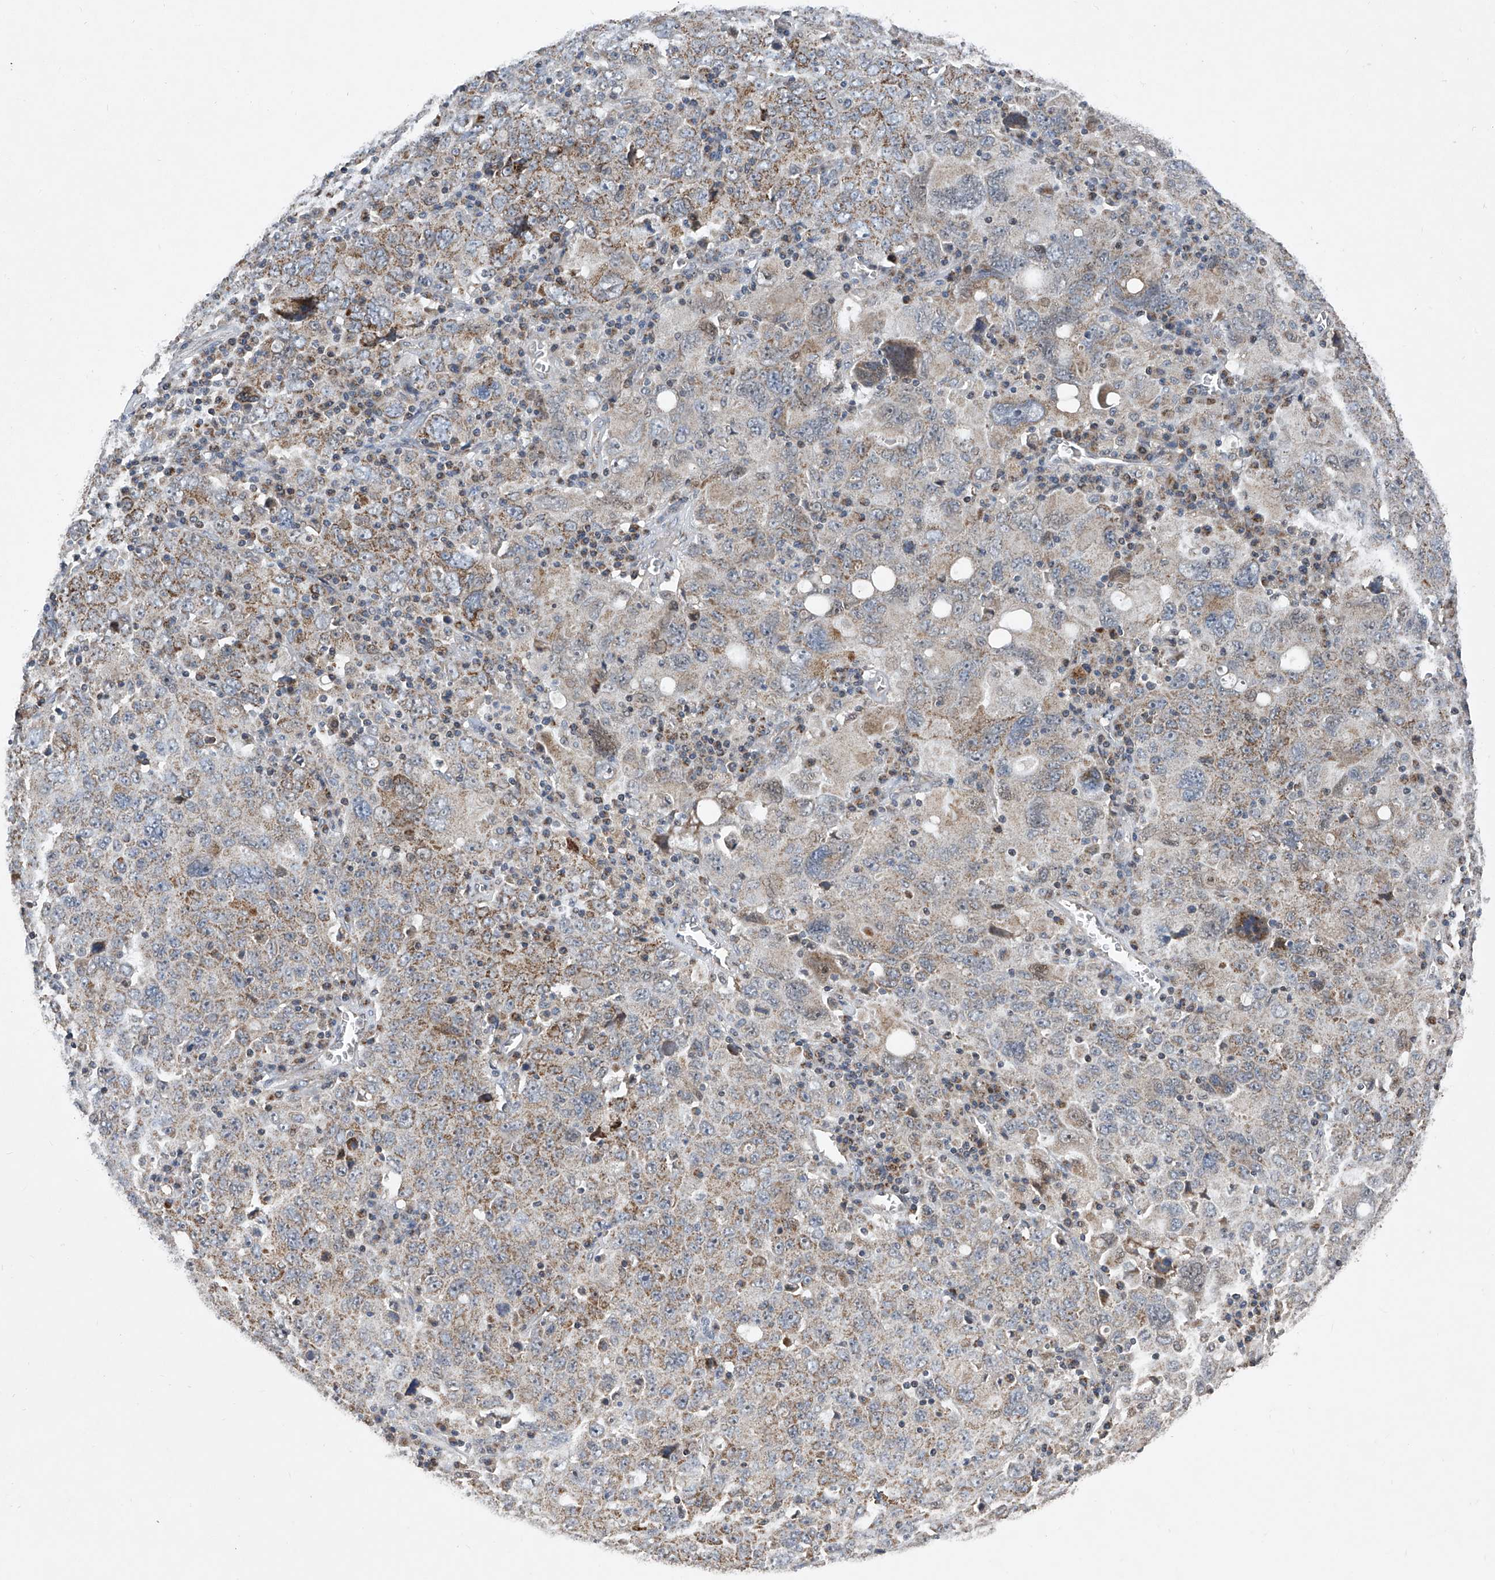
{"staining": {"intensity": "moderate", "quantity": "25%-75%", "location": "cytoplasmic/membranous"}, "tissue": "ovarian cancer", "cell_type": "Tumor cells", "image_type": "cancer", "snomed": [{"axis": "morphology", "description": "Carcinoma, endometroid"}, {"axis": "topography", "description": "Ovary"}], "caption": "This micrograph reveals ovarian cancer stained with immunohistochemistry to label a protein in brown. The cytoplasmic/membranous of tumor cells show moderate positivity for the protein. Nuclei are counter-stained blue.", "gene": "BCKDHB", "patient": {"sex": "female", "age": 62}}